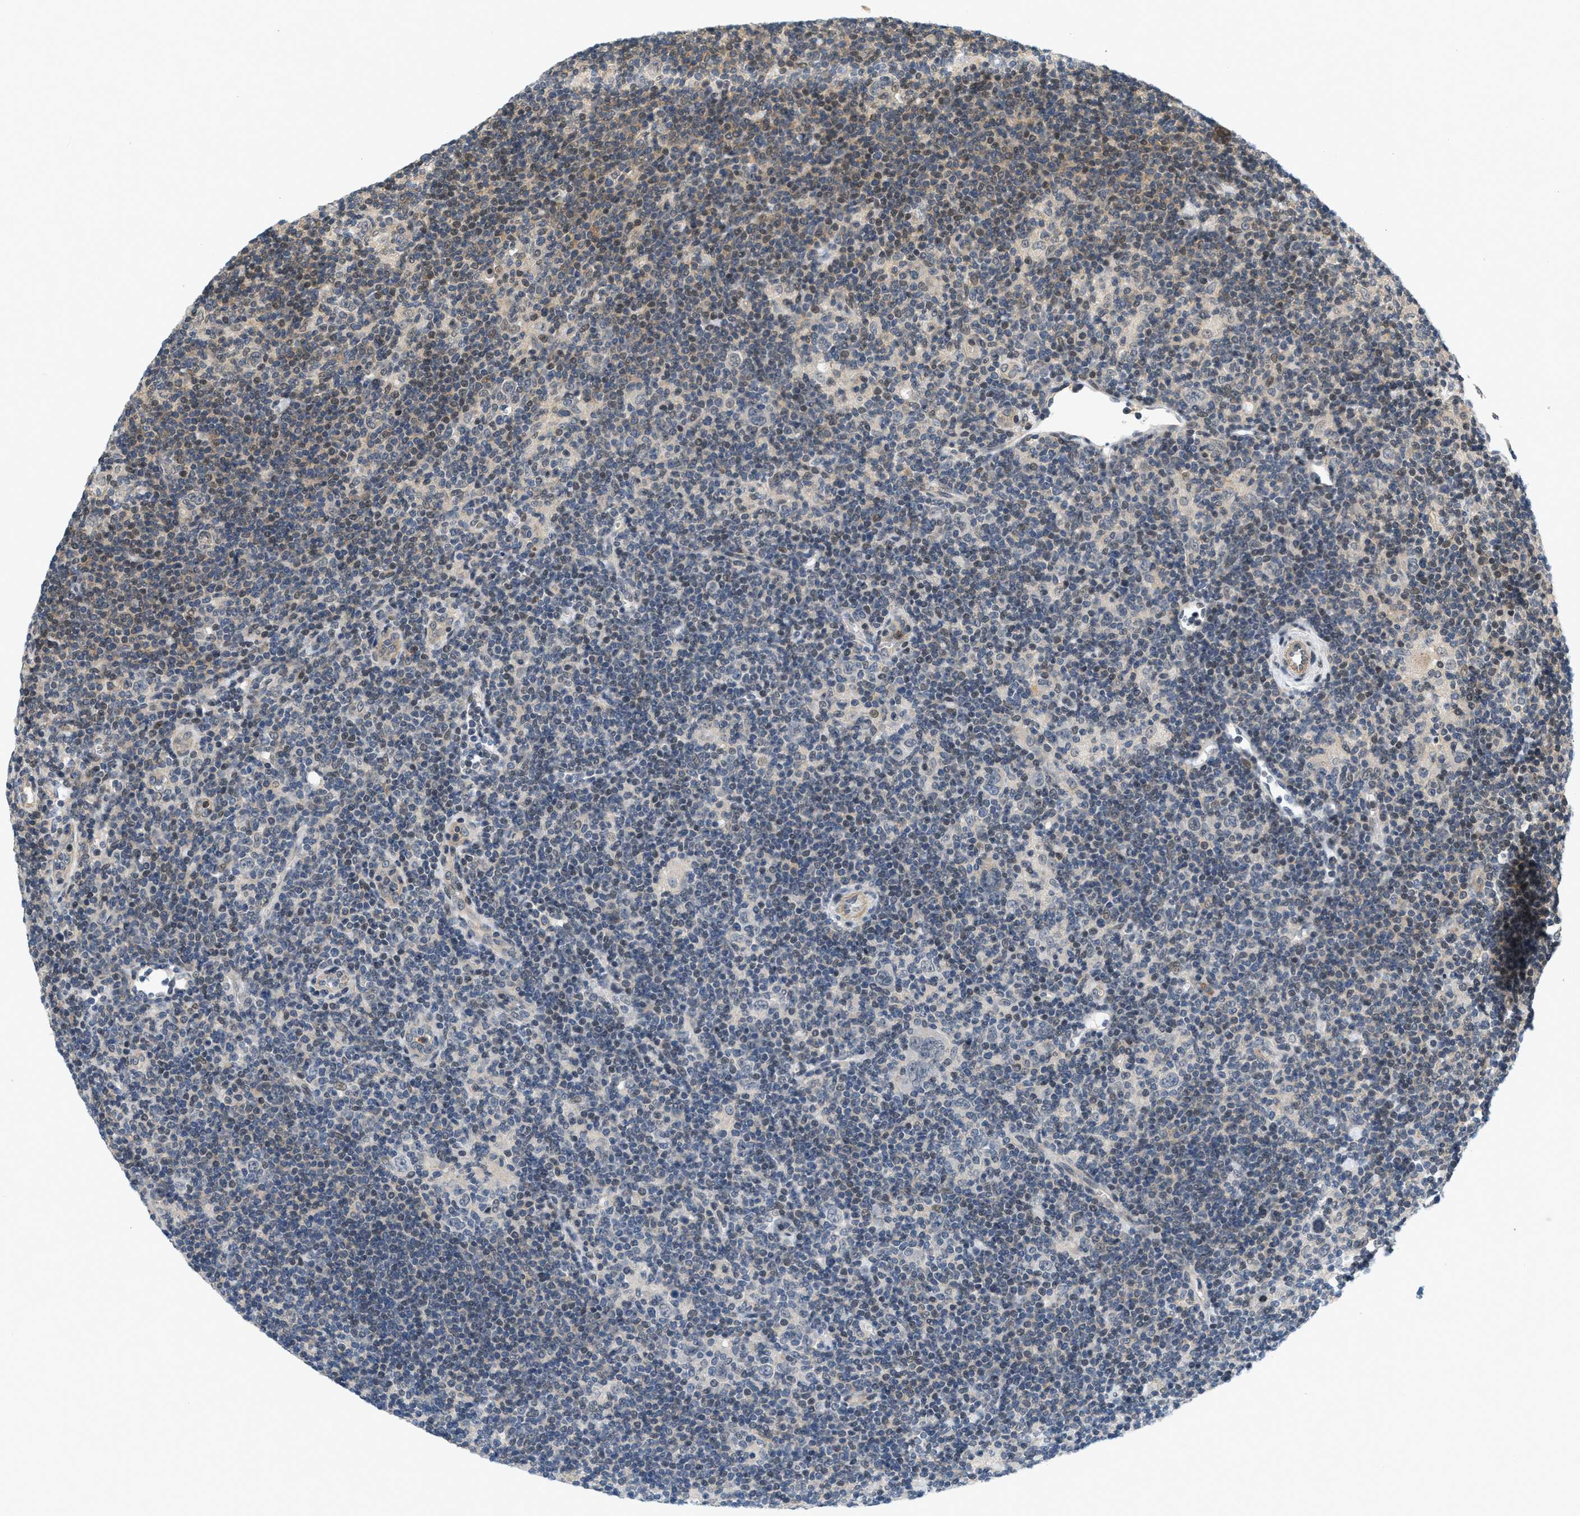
{"staining": {"intensity": "negative", "quantity": "none", "location": "none"}, "tissue": "lymphoma", "cell_type": "Tumor cells", "image_type": "cancer", "snomed": [{"axis": "morphology", "description": "Hodgkin's disease, NOS"}, {"axis": "topography", "description": "Lymph node"}], "caption": "Tumor cells are negative for protein expression in human Hodgkin's disease.", "gene": "KMT2A", "patient": {"sex": "female", "age": 57}}